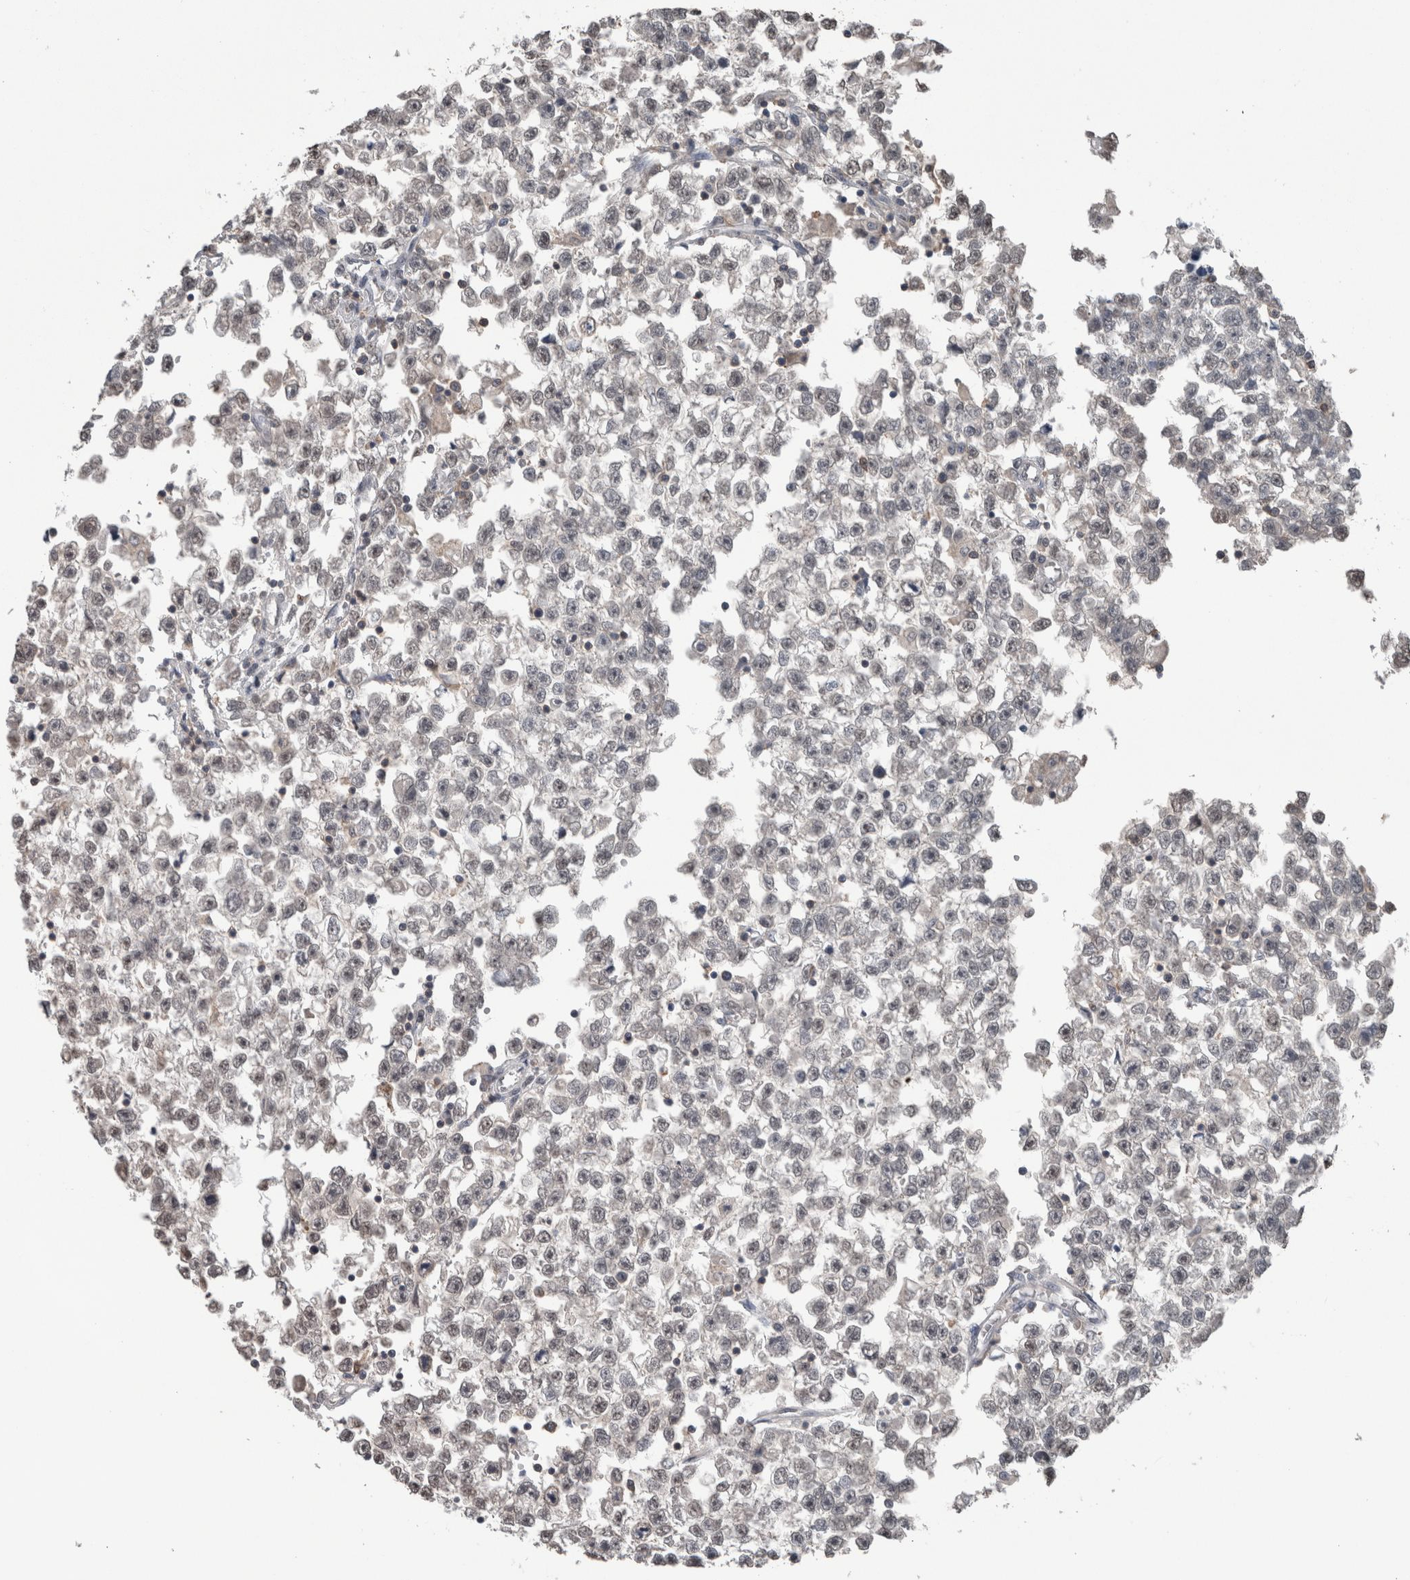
{"staining": {"intensity": "weak", "quantity": "<25%", "location": "nuclear"}, "tissue": "testis cancer", "cell_type": "Tumor cells", "image_type": "cancer", "snomed": [{"axis": "morphology", "description": "Seminoma, NOS"}, {"axis": "morphology", "description": "Carcinoma, Embryonal, NOS"}, {"axis": "topography", "description": "Testis"}], "caption": "Seminoma (testis) was stained to show a protein in brown. There is no significant positivity in tumor cells.", "gene": "MAFF", "patient": {"sex": "male", "age": 51}}